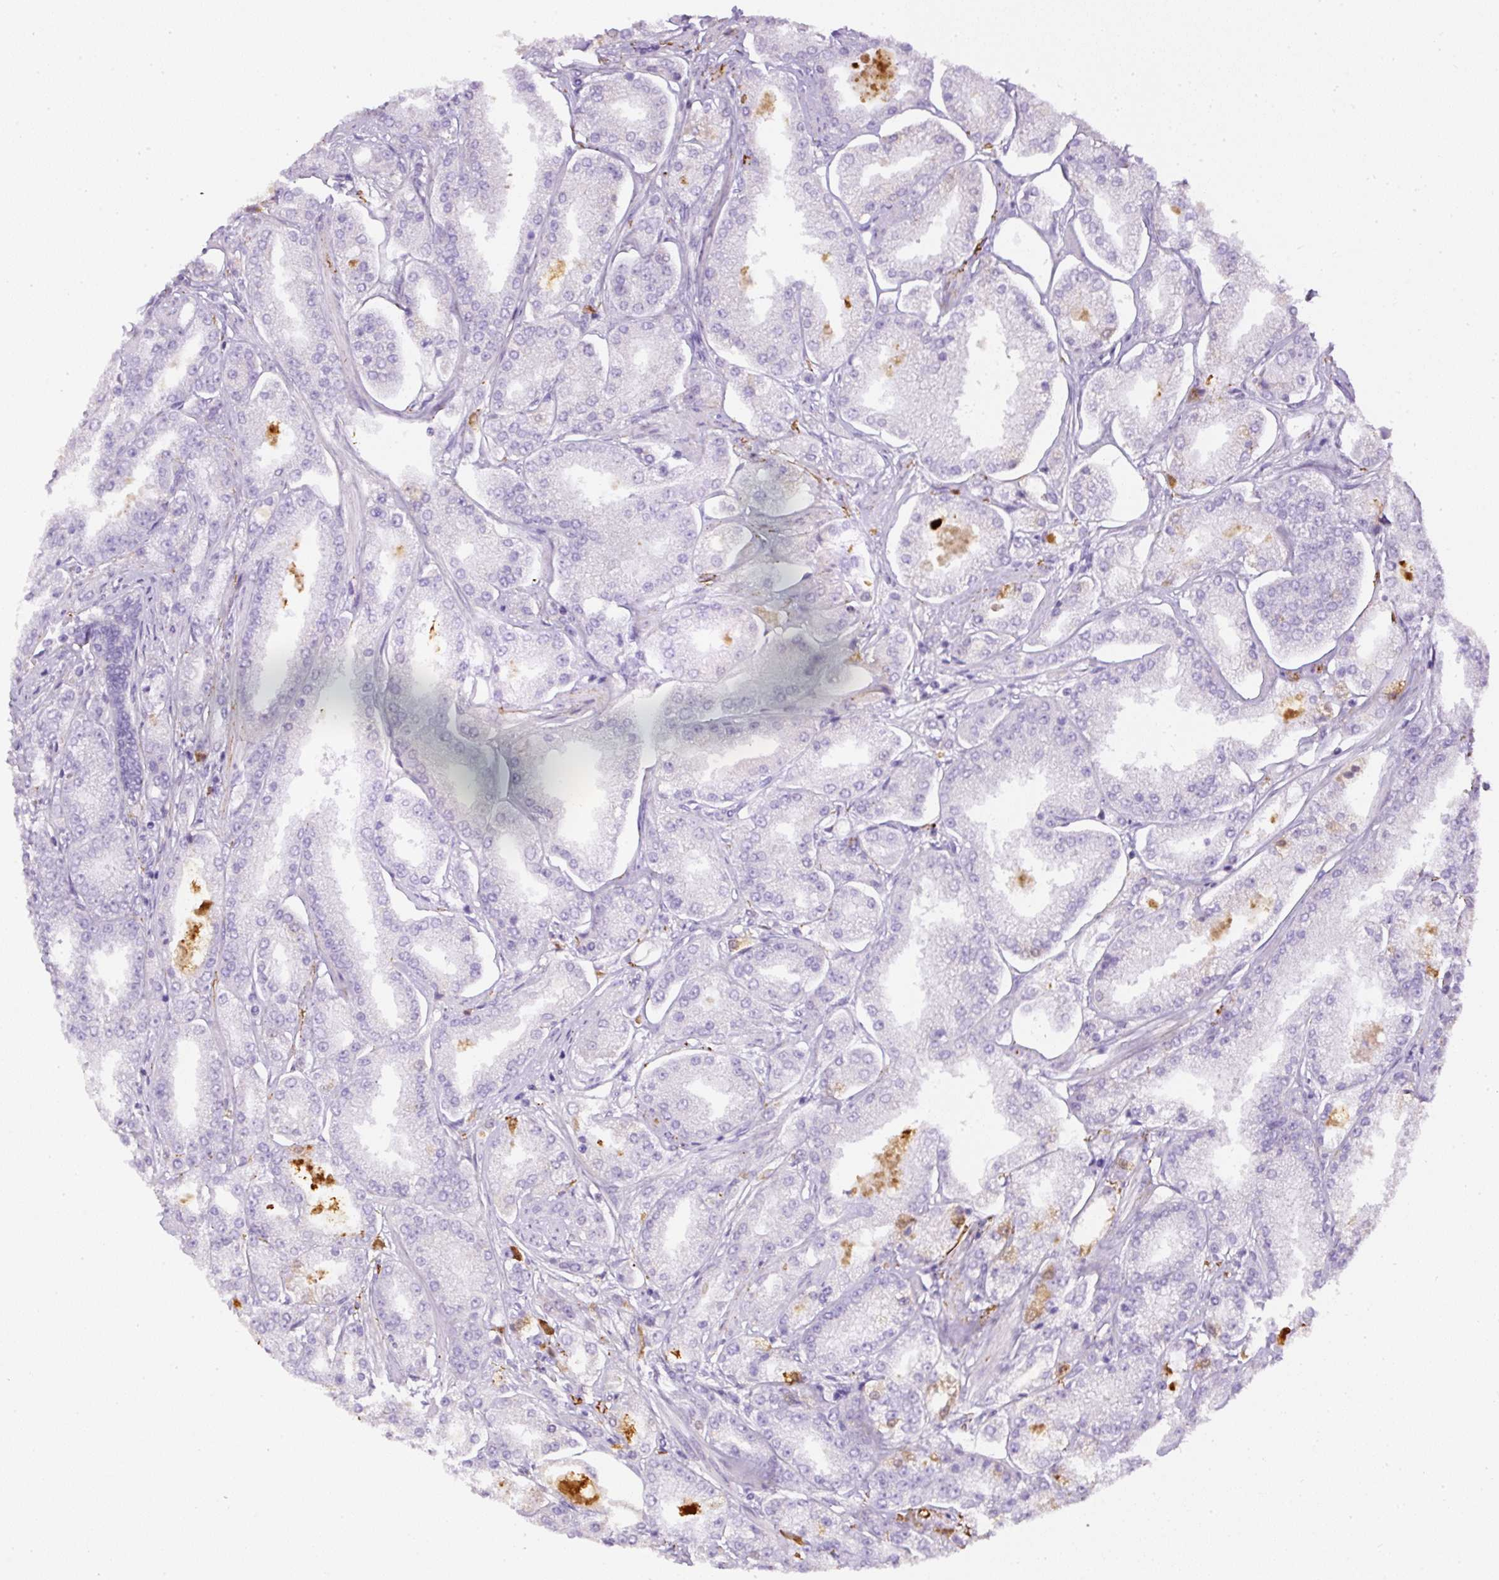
{"staining": {"intensity": "negative", "quantity": "none", "location": "none"}, "tissue": "prostate cancer", "cell_type": "Tumor cells", "image_type": "cancer", "snomed": [{"axis": "morphology", "description": "Adenocarcinoma, High grade"}, {"axis": "topography", "description": "Prostate"}], "caption": "Tumor cells are negative for protein expression in human adenocarcinoma (high-grade) (prostate).", "gene": "APCS", "patient": {"sex": "male", "age": 69}}